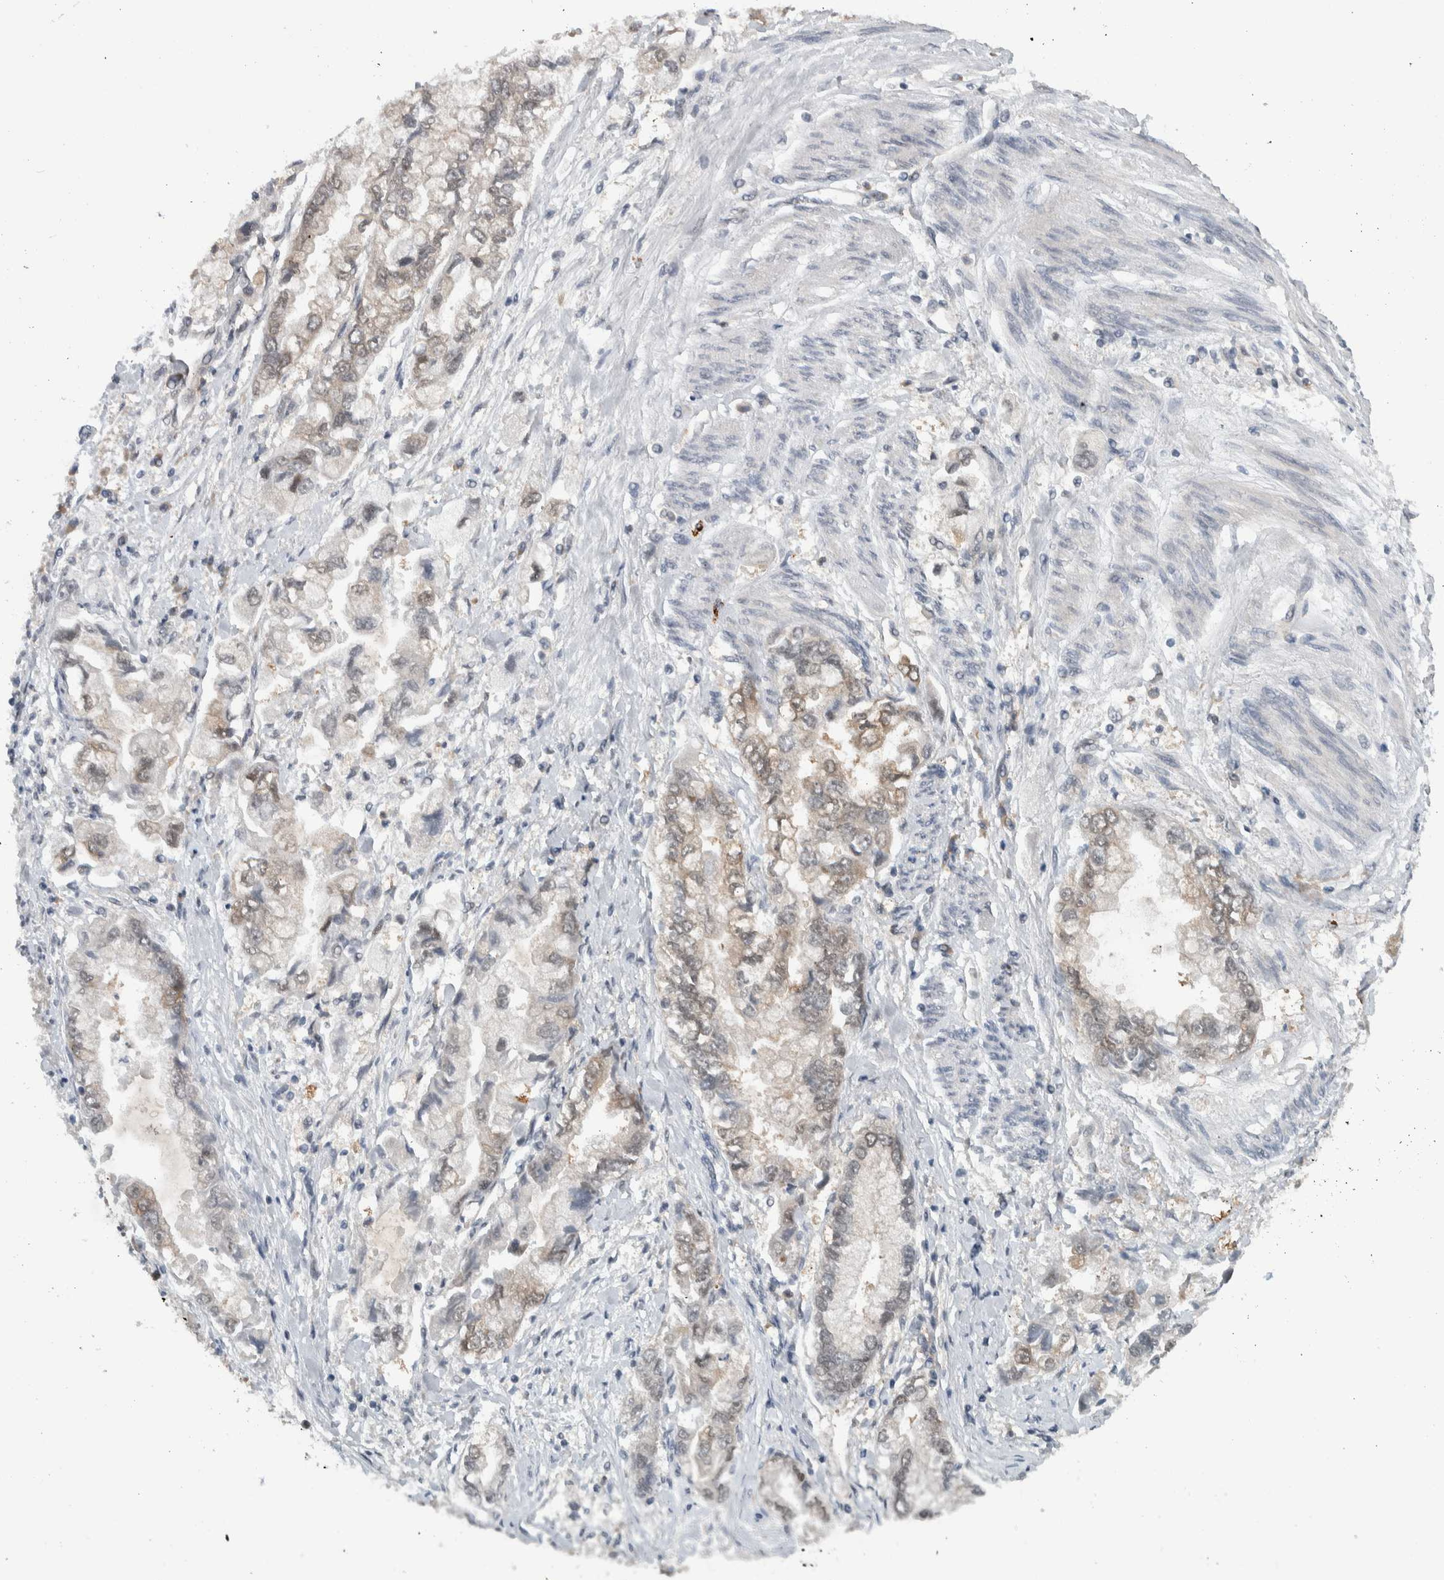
{"staining": {"intensity": "weak", "quantity": "<25%", "location": "cytoplasmic/membranous"}, "tissue": "stomach cancer", "cell_type": "Tumor cells", "image_type": "cancer", "snomed": [{"axis": "morphology", "description": "Normal tissue, NOS"}, {"axis": "morphology", "description": "Adenocarcinoma, NOS"}, {"axis": "topography", "description": "Stomach"}], "caption": "This is an IHC histopathology image of stomach cancer (adenocarcinoma). There is no expression in tumor cells.", "gene": "CCDC43", "patient": {"sex": "male", "age": 62}}